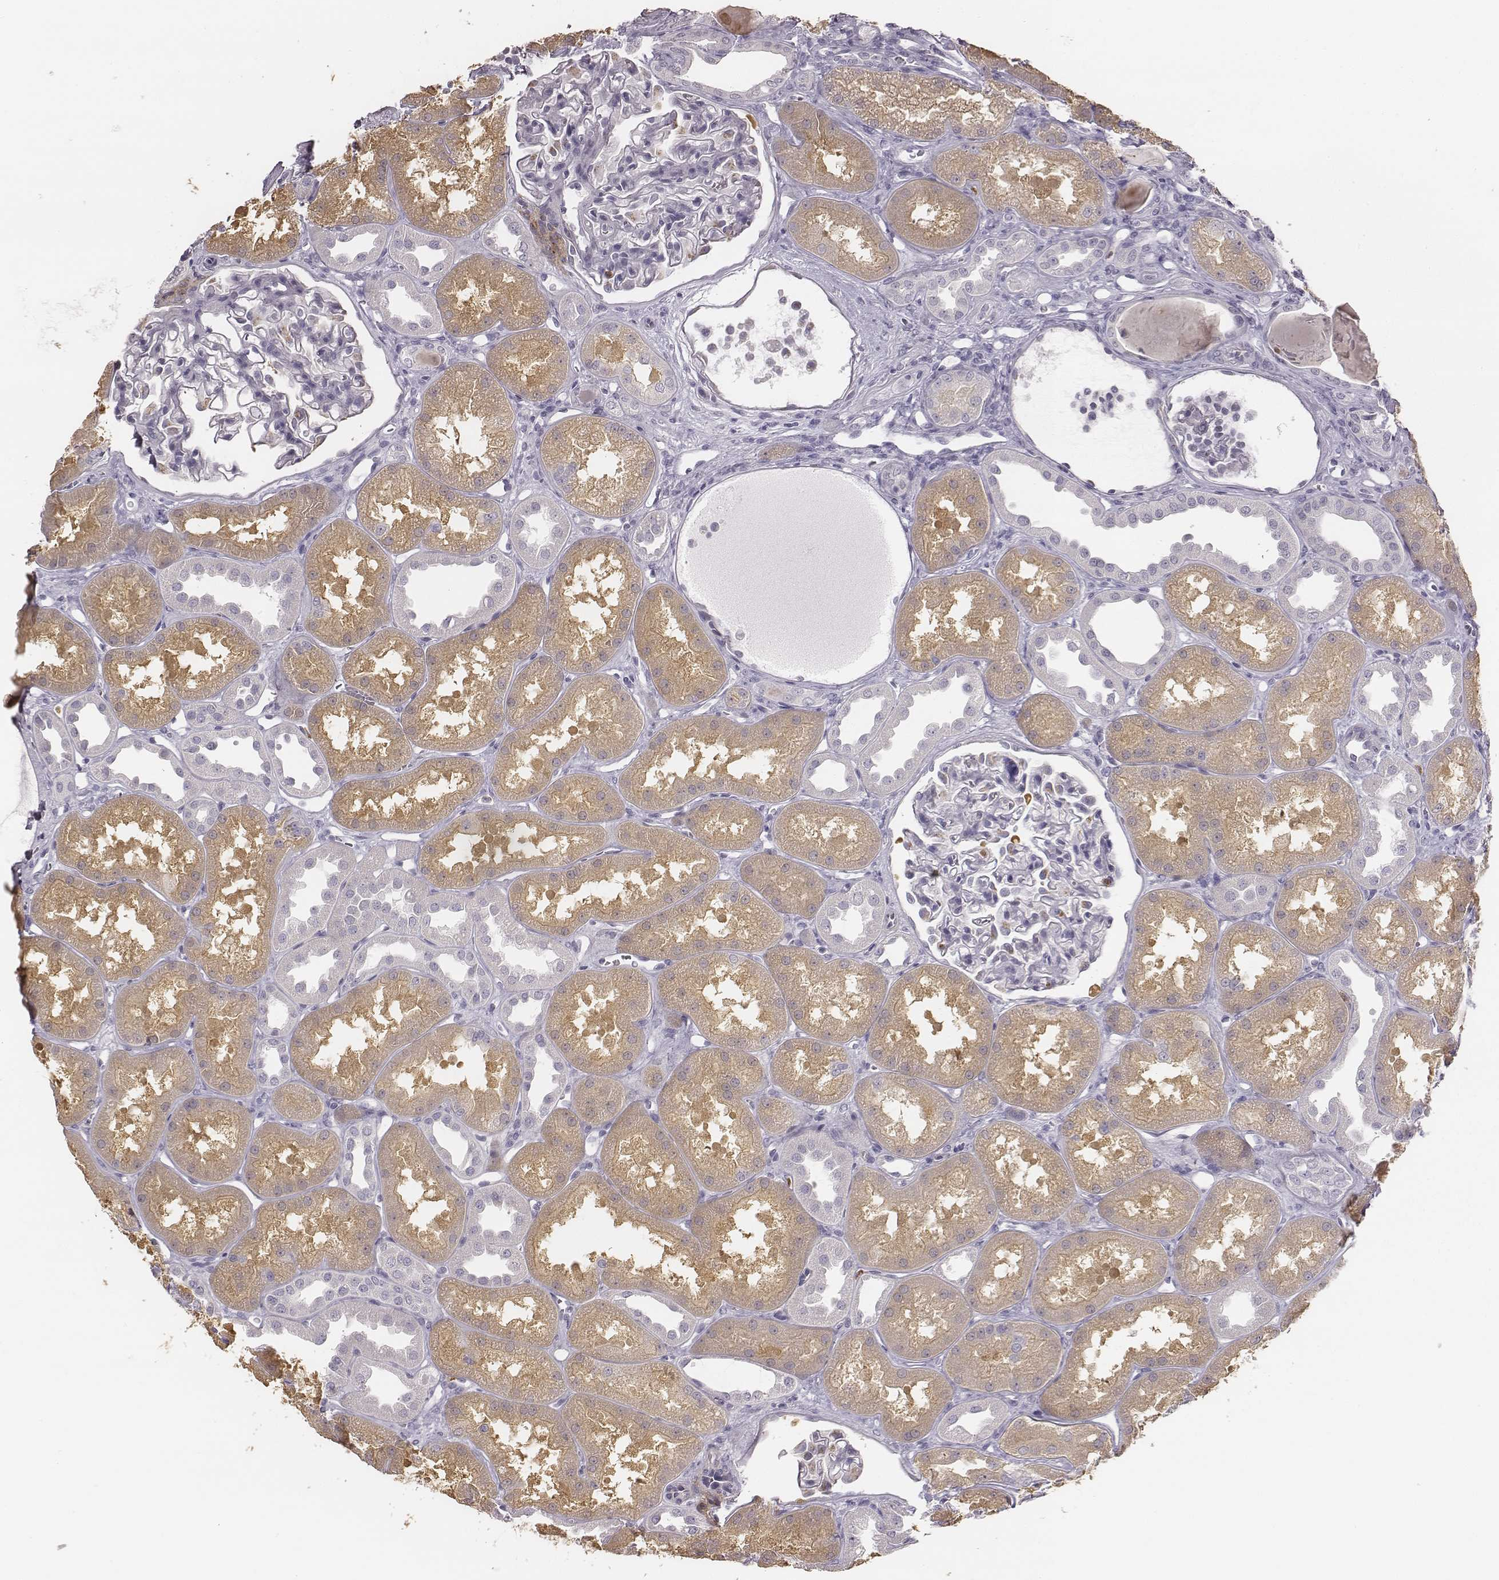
{"staining": {"intensity": "negative", "quantity": "none", "location": "none"}, "tissue": "kidney", "cell_type": "Cells in glomeruli", "image_type": "normal", "snomed": [{"axis": "morphology", "description": "Normal tissue, NOS"}, {"axis": "topography", "description": "Kidney"}], "caption": "A high-resolution photomicrograph shows IHC staining of unremarkable kidney, which shows no significant positivity in cells in glomeruli. Nuclei are stained in blue.", "gene": "KCNJ12", "patient": {"sex": "male", "age": 61}}